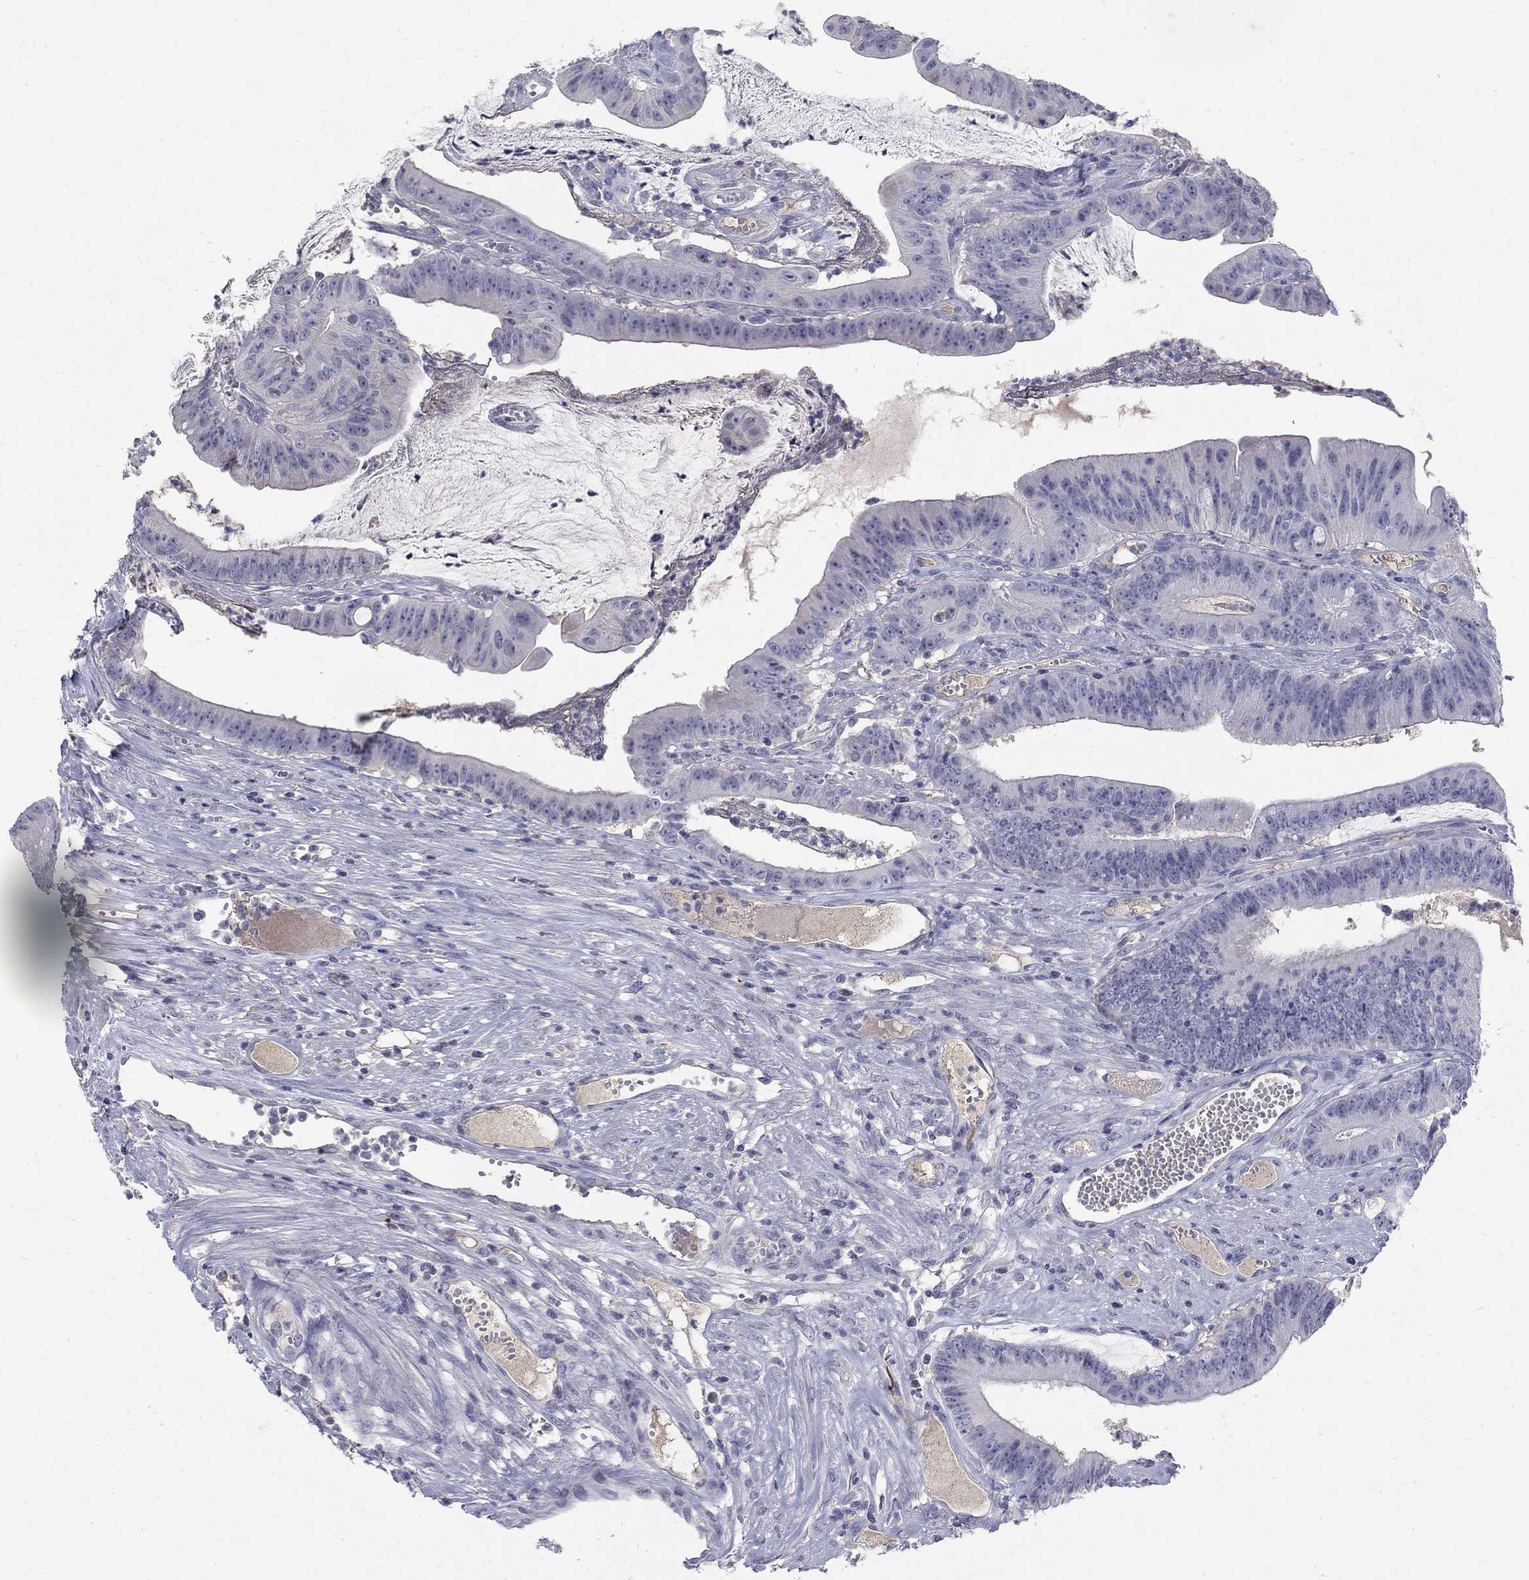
{"staining": {"intensity": "negative", "quantity": "none", "location": "none"}, "tissue": "colorectal cancer", "cell_type": "Tumor cells", "image_type": "cancer", "snomed": [{"axis": "morphology", "description": "Adenocarcinoma, NOS"}, {"axis": "topography", "description": "Colon"}], "caption": "Tumor cells show no significant protein expression in adenocarcinoma (colorectal).", "gene": "PTH1R", "patient": {"sex": "female", "age": 69}}